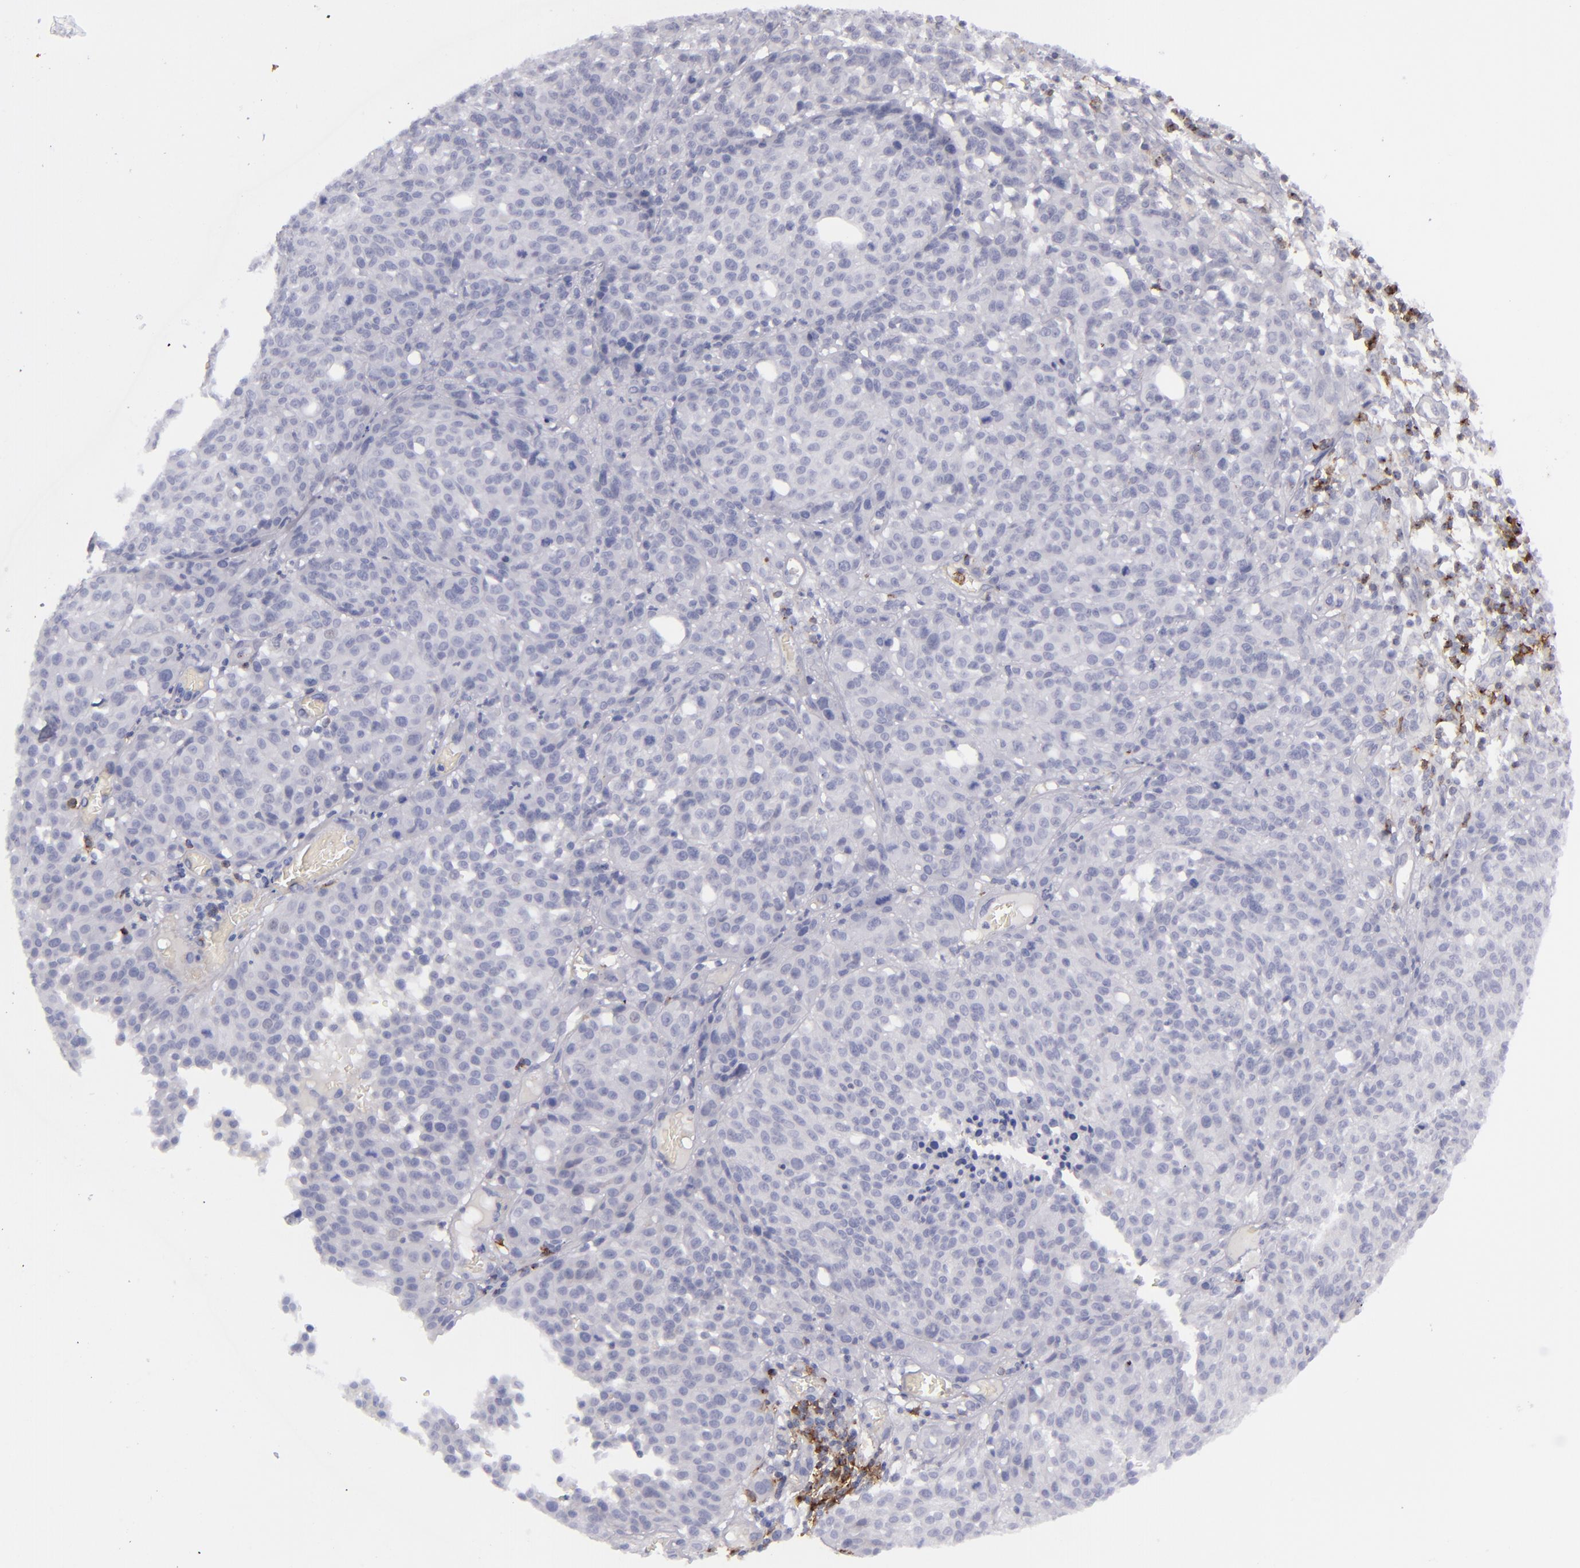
{"staining": {"intensity": "negative", "quantity": "none", "location": "none"}, "tissue": "melanoma", "cell_type": "Tumor cells", "image_type": "cancer", "snomed": [{"axis": "morphology", "description": "Malignant melanoma, NOS"}, {"axis": "topography", "description": "Skin"}], "caption": "Protein analysis of malignant melanoma exhibits no significant positivity in tumor cells.", "gene": "CD27", "patient": {"sex": "female", "age": 49}}